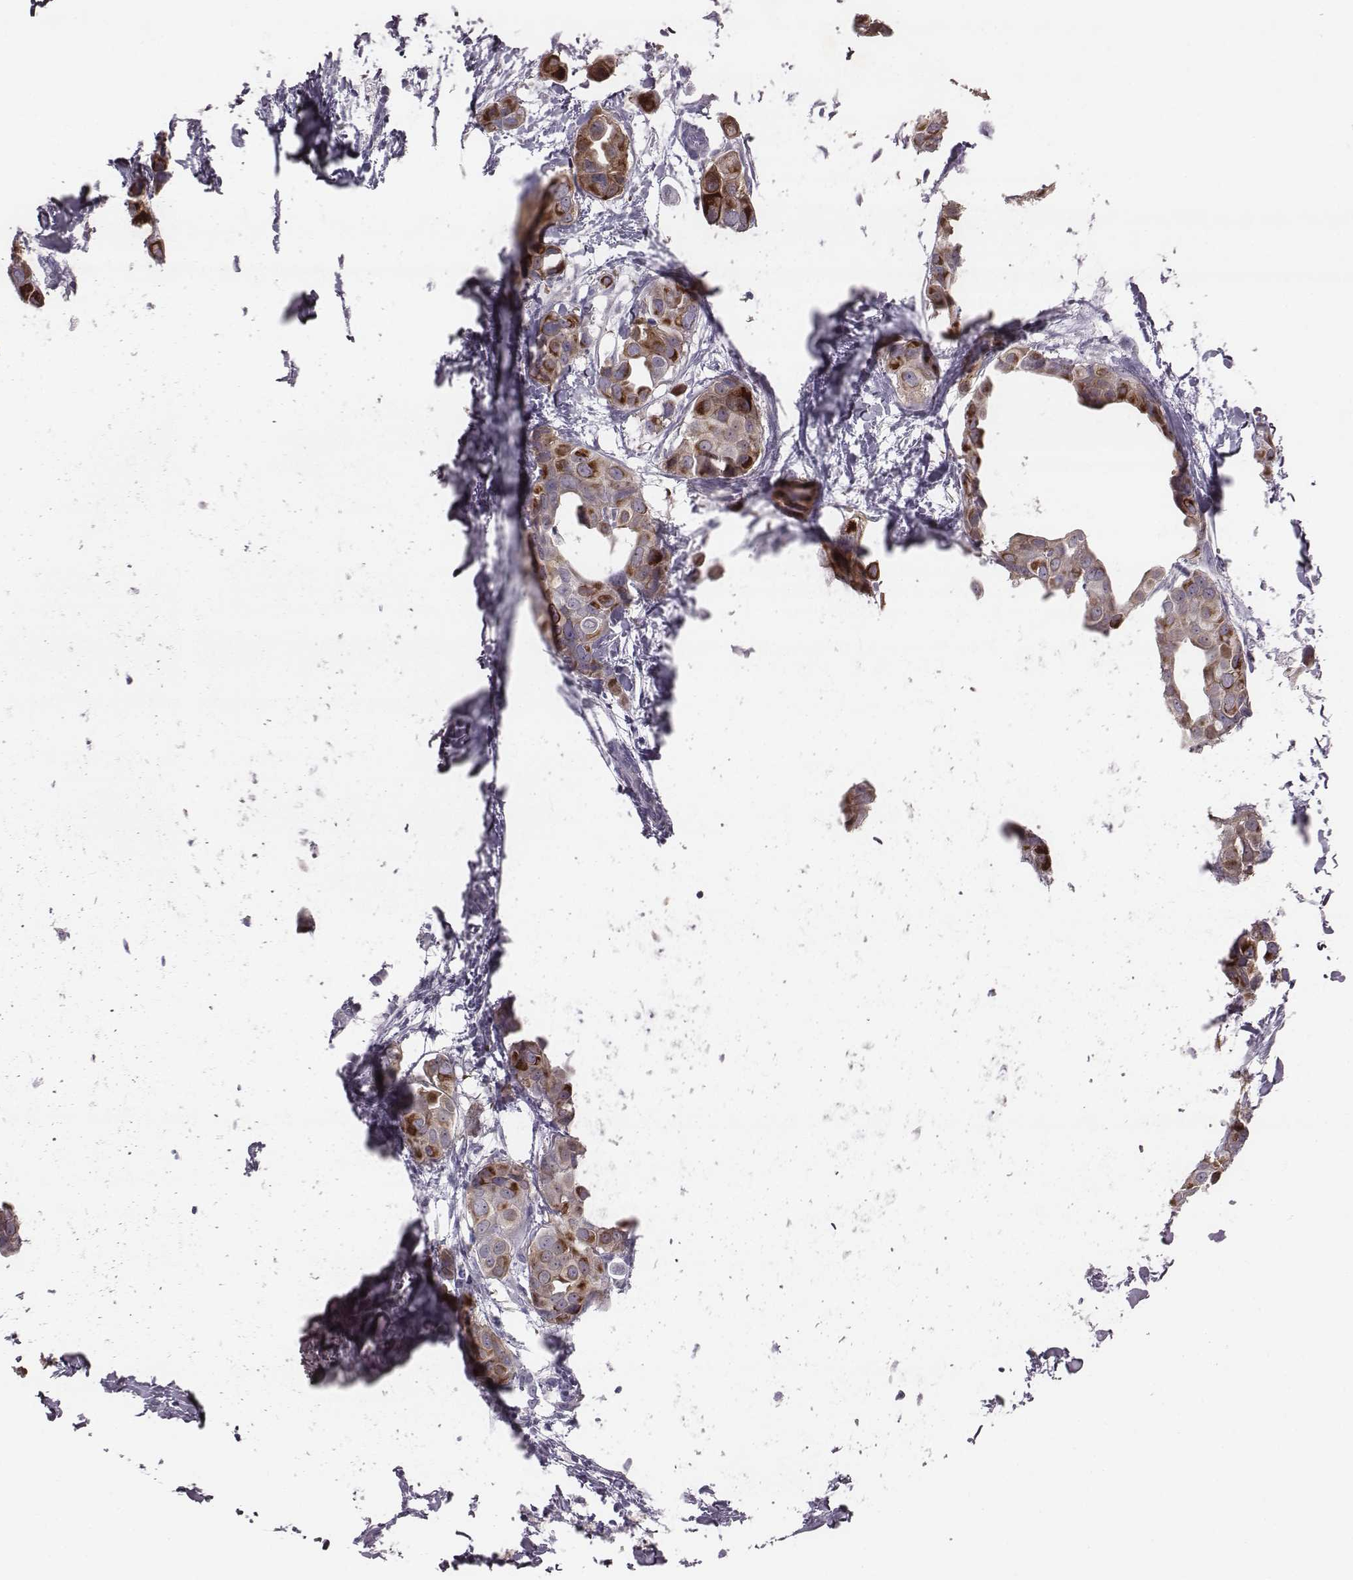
{"staining": {"intensity": "strong", "quantity": "<25%", "location": "cytoplasmic/membranous"}, "tissue": "breast cancer", "cell_type": "Tumor cells", "image_type": "cancer", "snomed": [{"axis": "morphology", "description": "Duct carcinoma"}, {"axis": "topography", "description": "Breast"}], "caption": "Brown immunohistochemical staining in human breast cancer exhibits strong cytoplasmic/membranous expression in about <25% of tumor cells. (brown staining indicates protein expression, while blue staining denotes nuclei).", "gene": "PDE8B", "patient": {"sex": "female", "age": 38}}